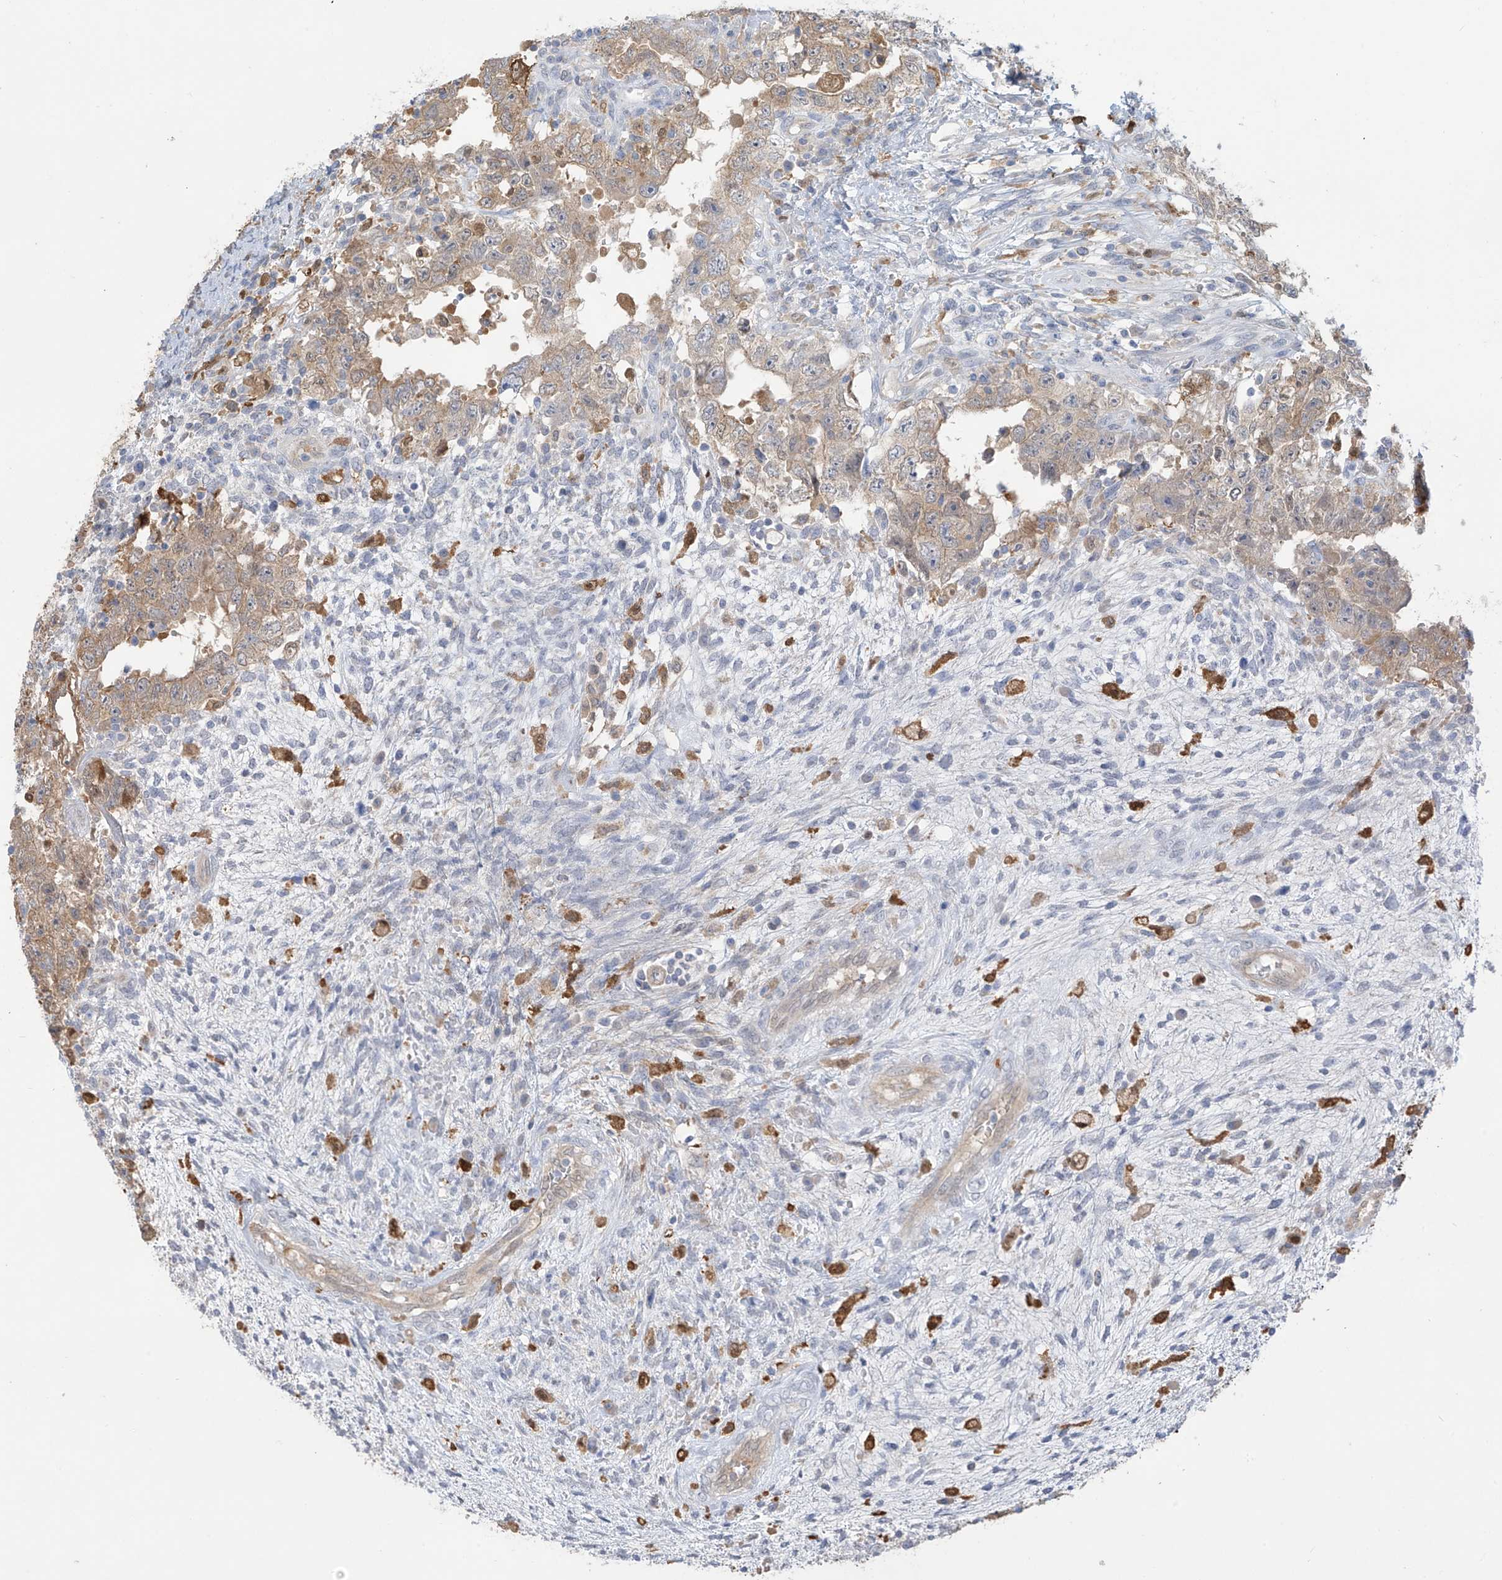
{"staining": {"intensity": "moderate", "quantity": ">75%", "location": "cytoplasmic/membranous"}, "tissue": "testis cancer", "cell_type": "Tumor cells", "image_type": "cancer", "snomed": [{"axis": "morphology", "description": "Carcinoma, Embryonal, NOS"}, {"axis": "topography", "description": "Testis"}], "caption": "Tumor cells show moderate cytoplasmic/membranous expression in about >75% of cells in embryonal carcinoma (testis). The protein is shown in brown color, while the nuclei are stained blue.", "gene": "IDH1", "patient": {"sex": "male", "age": 26}}